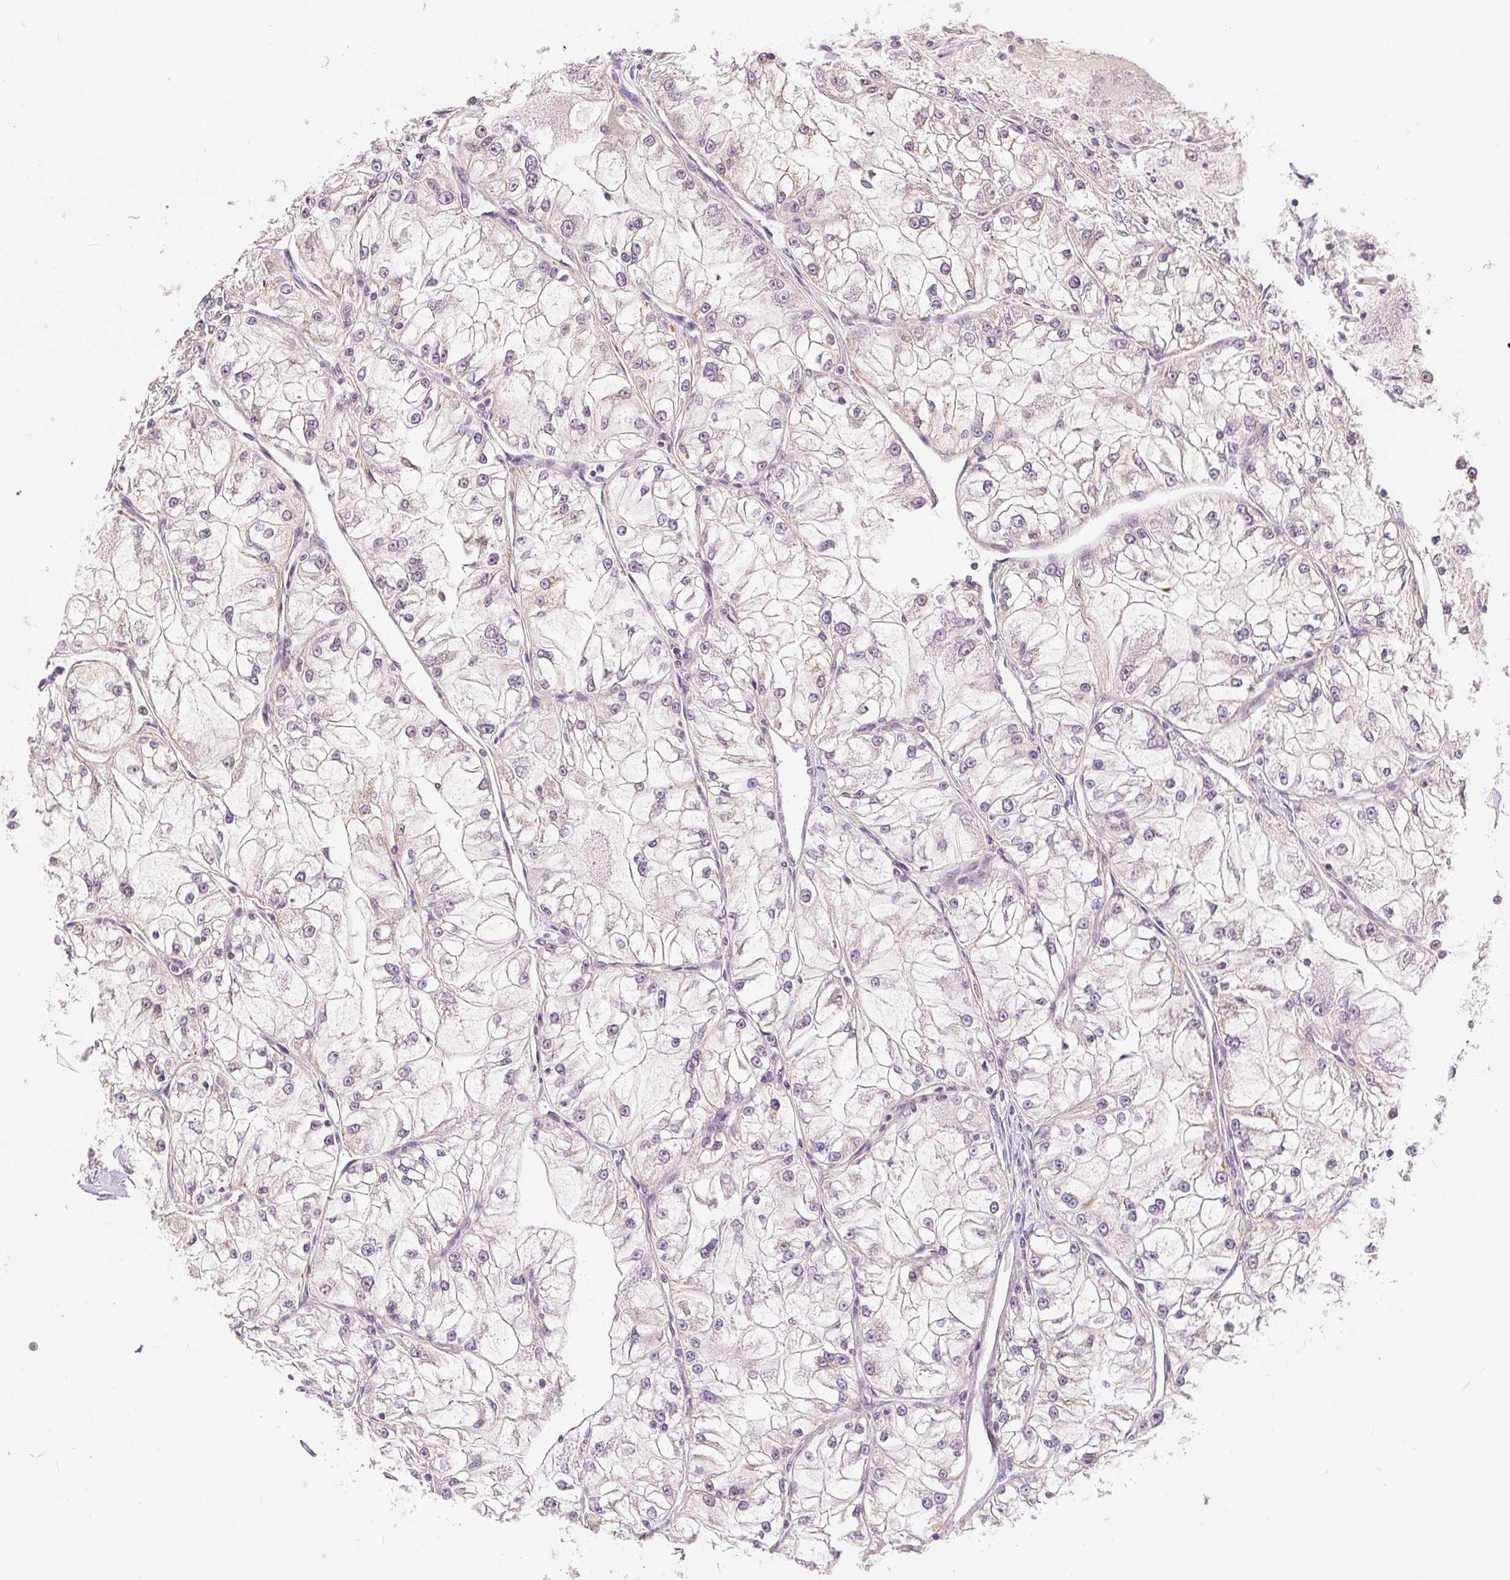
{"staining": {"intensity": "negative", "quantity": "none", "location": "none"}, "tissue": "renal cancer", "cell_type": "Tumor cells", "image_type": "cancer", "snomed": [{"axis": "morphology", "description": "Adenocarcinoma, NOS"}, {"axis": "topography", "description": "Kidney"}], "caption": "Renal cancer (adenocarcinoma) was stained to show a protein in brown. There is no significant expression in tumor cells.", "gene": "POU2F2", "patient": {"sex": "female", "age": 72}}